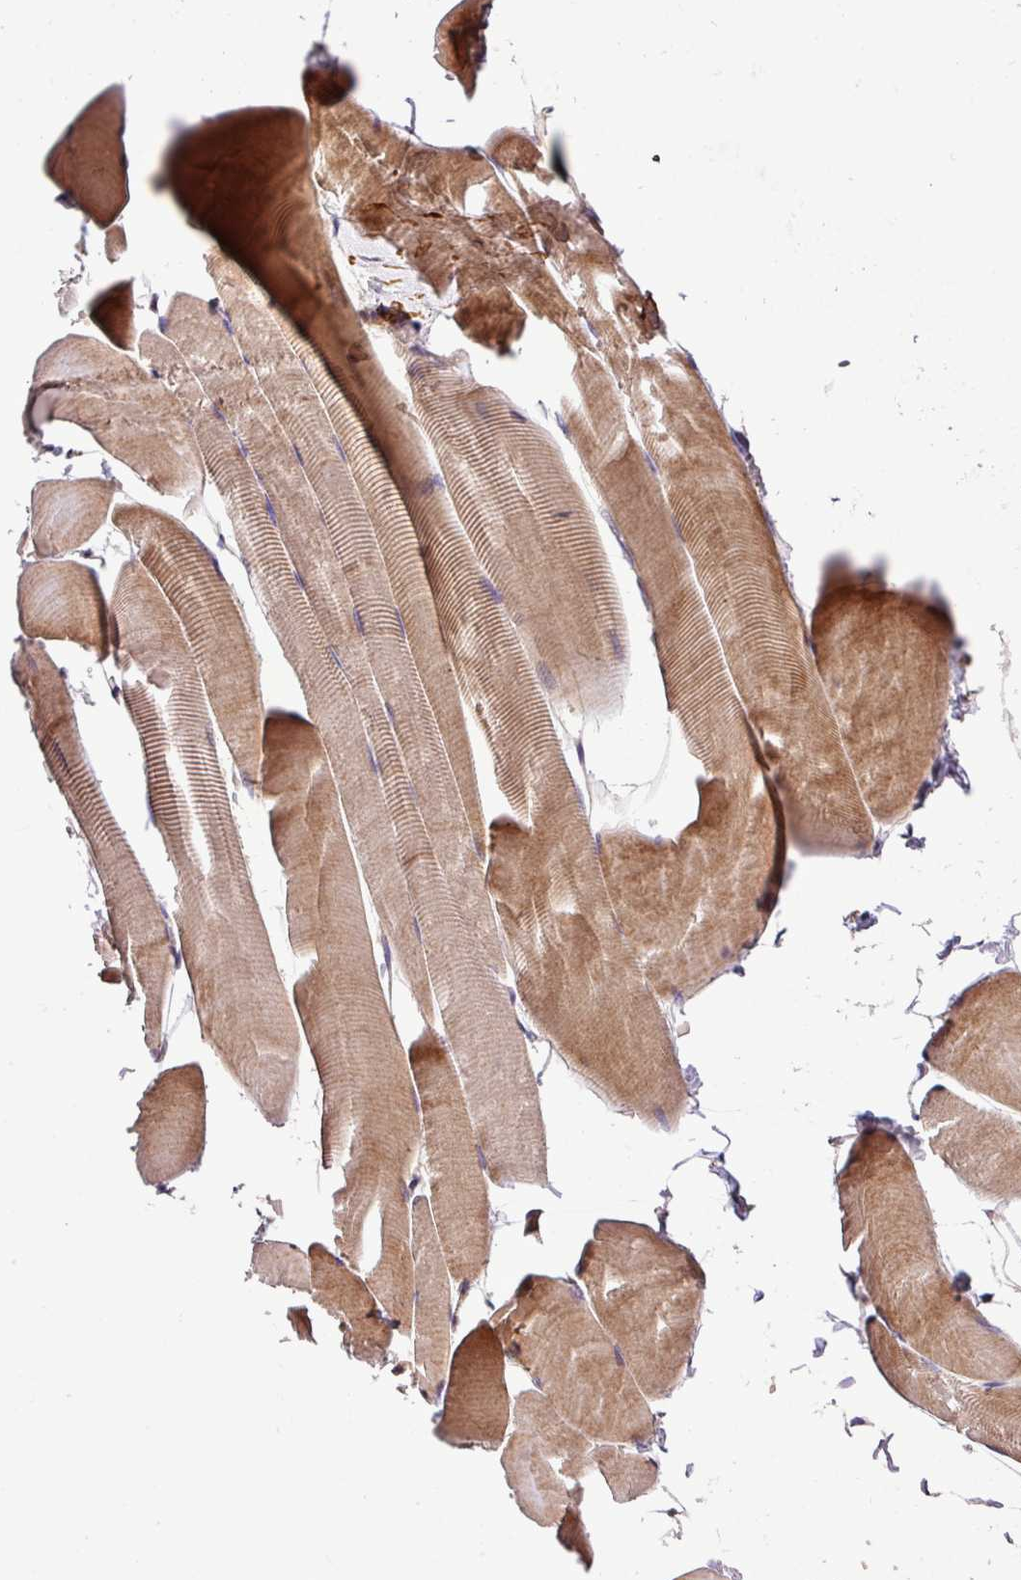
{"staining": {"intensity": "strong", "quantity": ">75%", "location": "cytoplasmic/membranous"}, "tissue": "skeletal muscle", "cell_type": "Myocytes", "image_type": "normal", "snomed": [{"axis": "morphology", "description": "Normal tissue, NOS"}, {"axis": "topography", "description": "Skeletal muscle"}], "caption": "DAB immunohistochemical staining of normal human skeletal muscle reveals strong cytoplasmic/membranous protein expression in about >75% of myocytes.", "gene": "CASS4", "patient": {"sex": "male", "age": 25}}